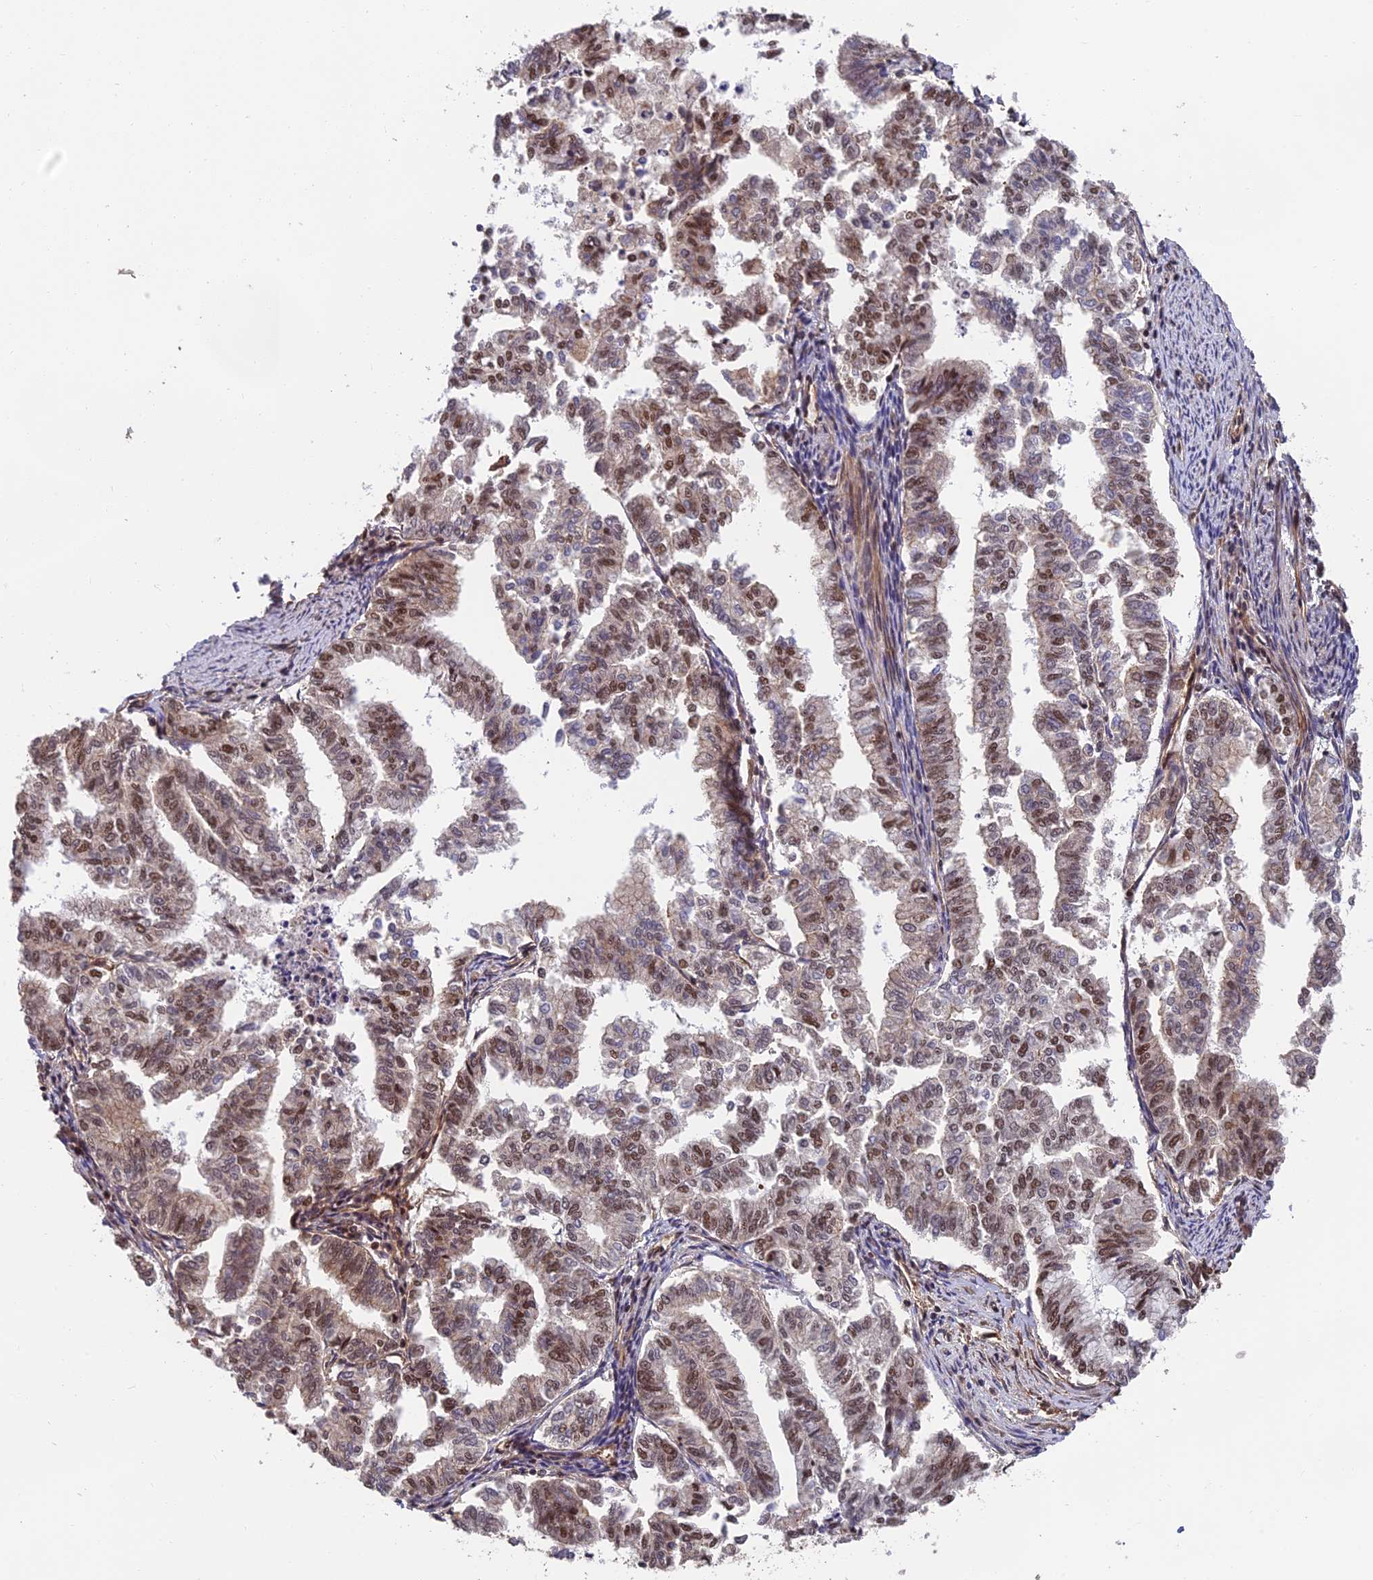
{"staining": {"intensity": "moderate", "quantity": "25%-75%", "location": "nuclear"}, "tissue": "endometrial cancer", "cell_type": "Tumor cells", "image_type": "cancer", "snomed": [{"axis": "morphology", "description": "Adenocarcinoma, NOS"}, {"axis": "topography", "description": "Endometrium"}], "caption": "Approximately 25%-75% of tumor cells in human adenocarcinoma (endometrial) reveal moderate nuclear protein expression as visualized by brown immunohistochemical staining.", "gene": "OSBPL1A", "patient": {"sex": "female", "age": 79}}